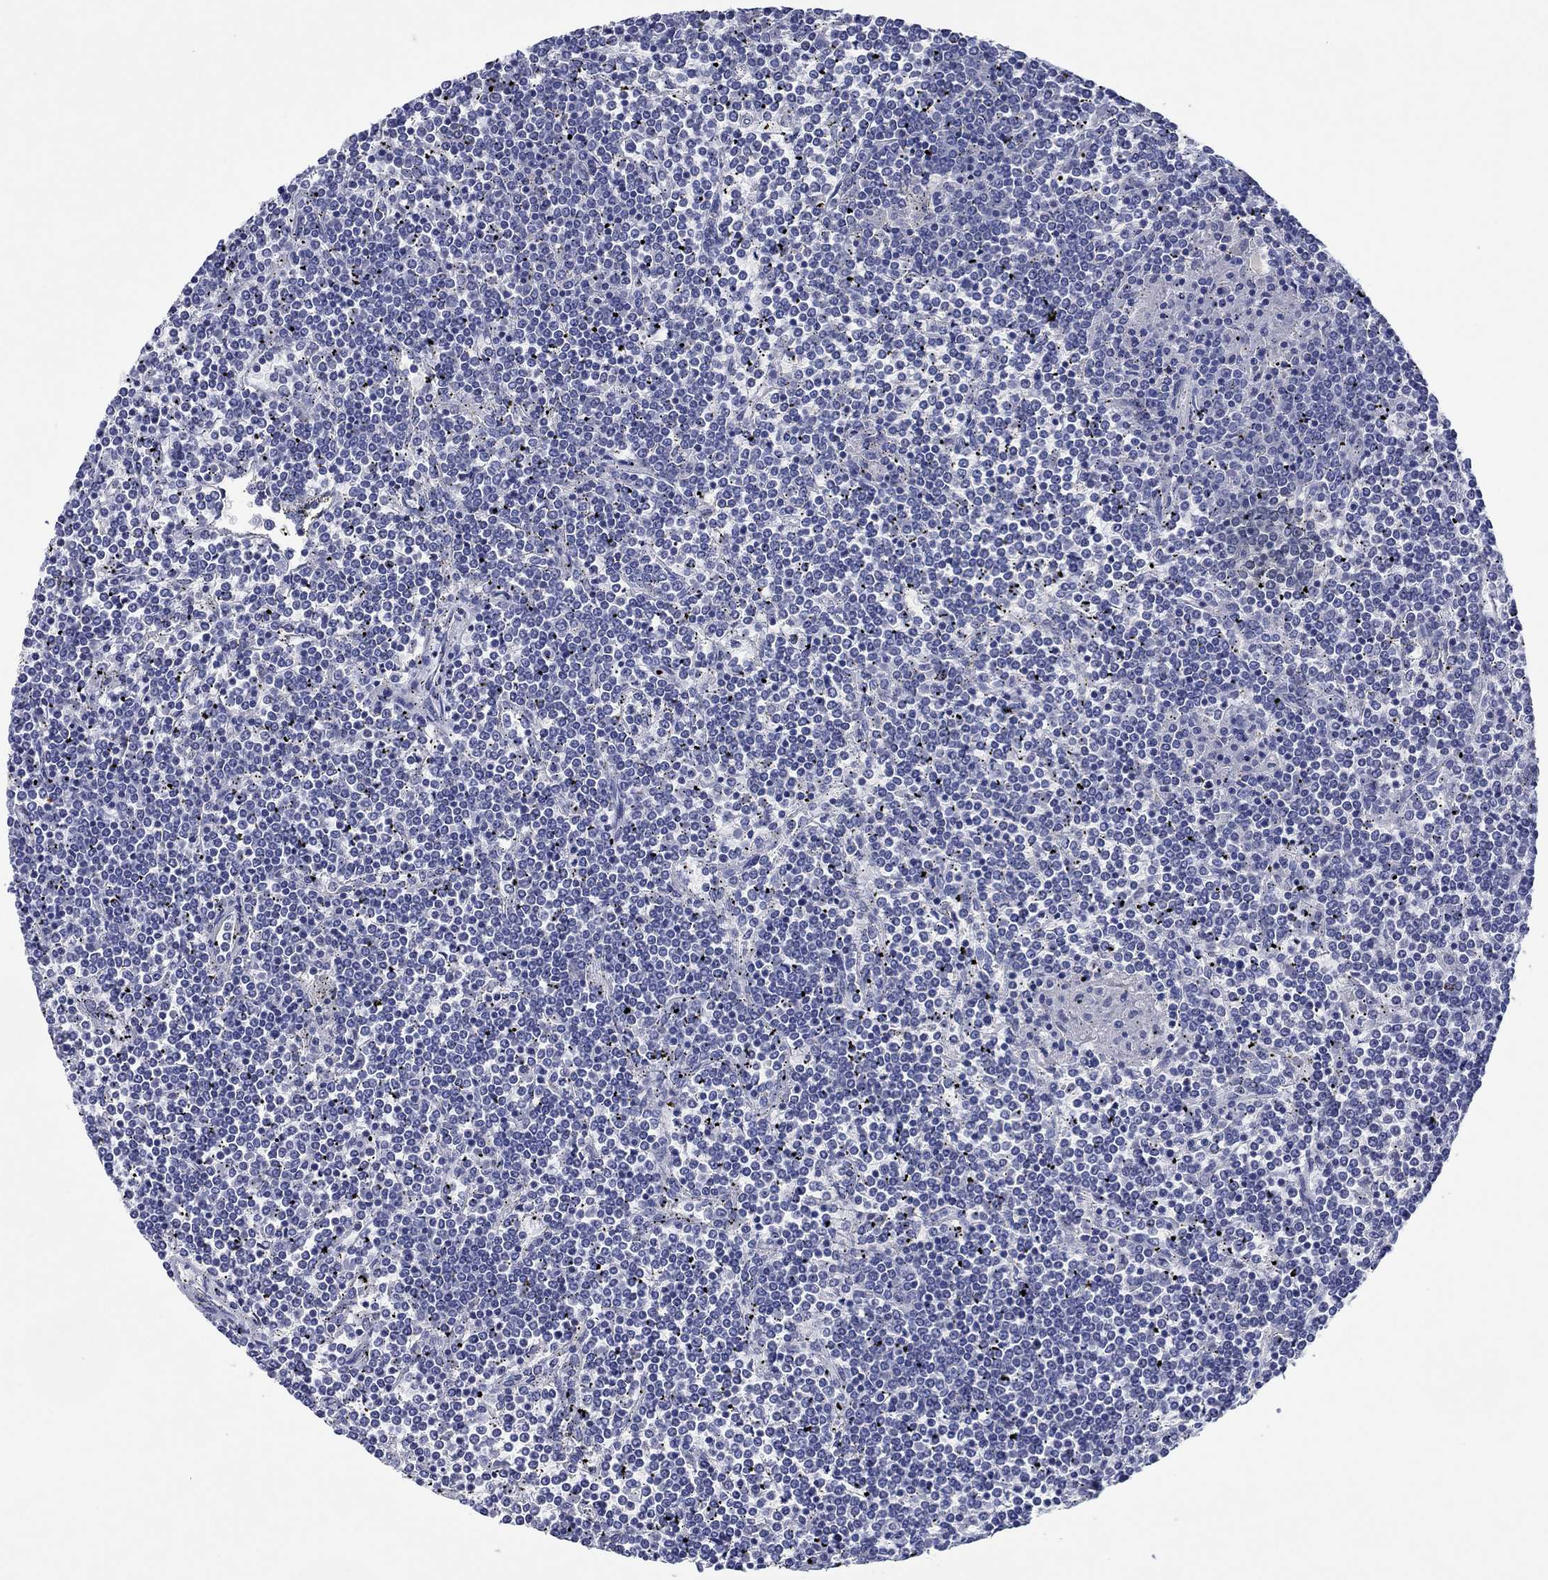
{"staining": {"intensity": "negative", "quantity": "none", "location": "none"}, "tissue": "lymphoma", "cell_type": "Tumor cells", "image_type": "cancer", "snomed": [{"axis": "morphology", "description": "Malignant lymphoma, non-Hodgkin's type, Low grade"}, {"axis": "topography", "description": "Spleen"}], "caption": "Immunohistochemistry image of neoplastic tissue: lymphoma stained with DAB exhibits no significant protein expression in tumor cells. (Stains: DAB (3,3'-diaminobenzidine) immunohistochemistry with hematoxylin counter stain, Microscopy: brightfield microscopy at high magnification).", "gene": "HCRT", "patient": {"sex": "female", "age": 19}}